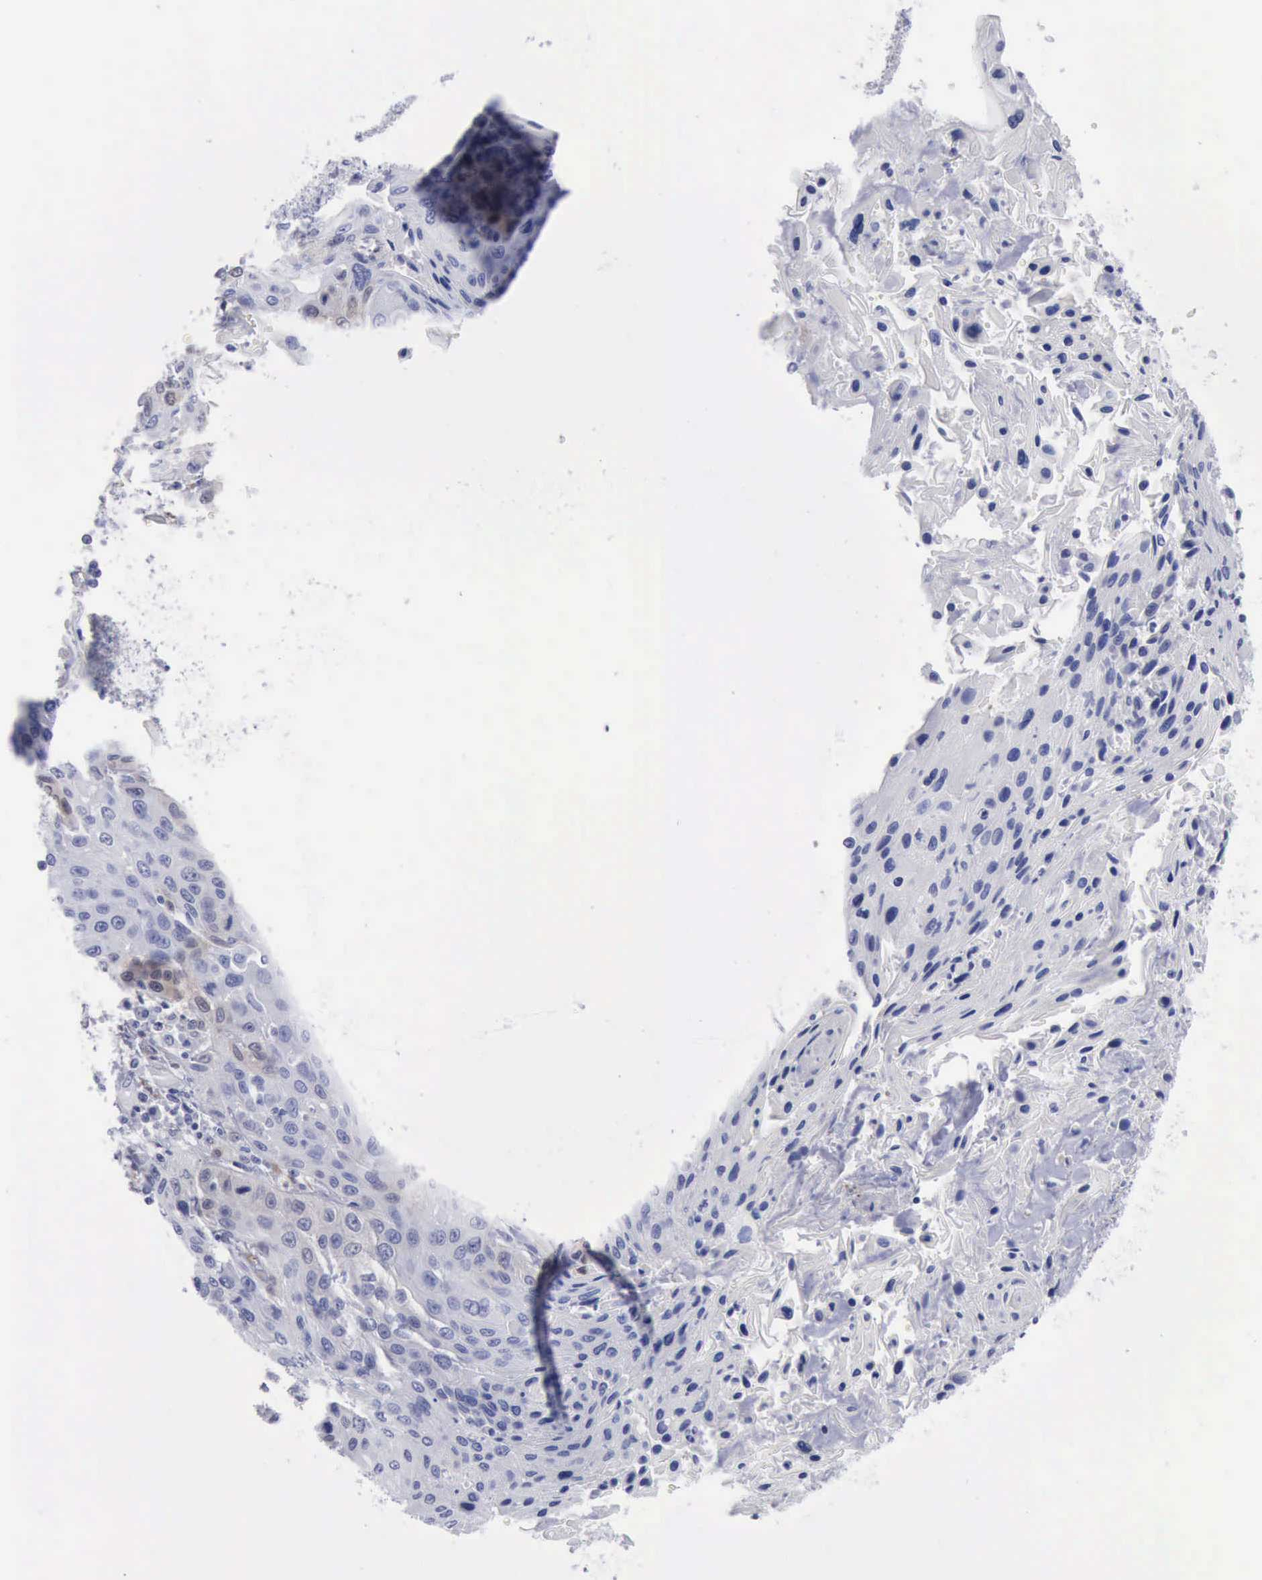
{"staining": {"intensity": "negative", "quantity": "none", "location": "none"}, "tissue": "cervical cancer", "cell_type": "Tumor cells", "image_type": "cancer", "snomed": [{"axis": "morphology", "description": "Squamous cell carcinoma, NOS"}, {"axis": "topography", "description": "Cervix"}], "caption": "This is an immunohistochemistry image of cervical squamous cell carcinoma. There is no staining in tumor cells.", "gene": "FHL1", "patient": {"sex": "female", "age": 32}}